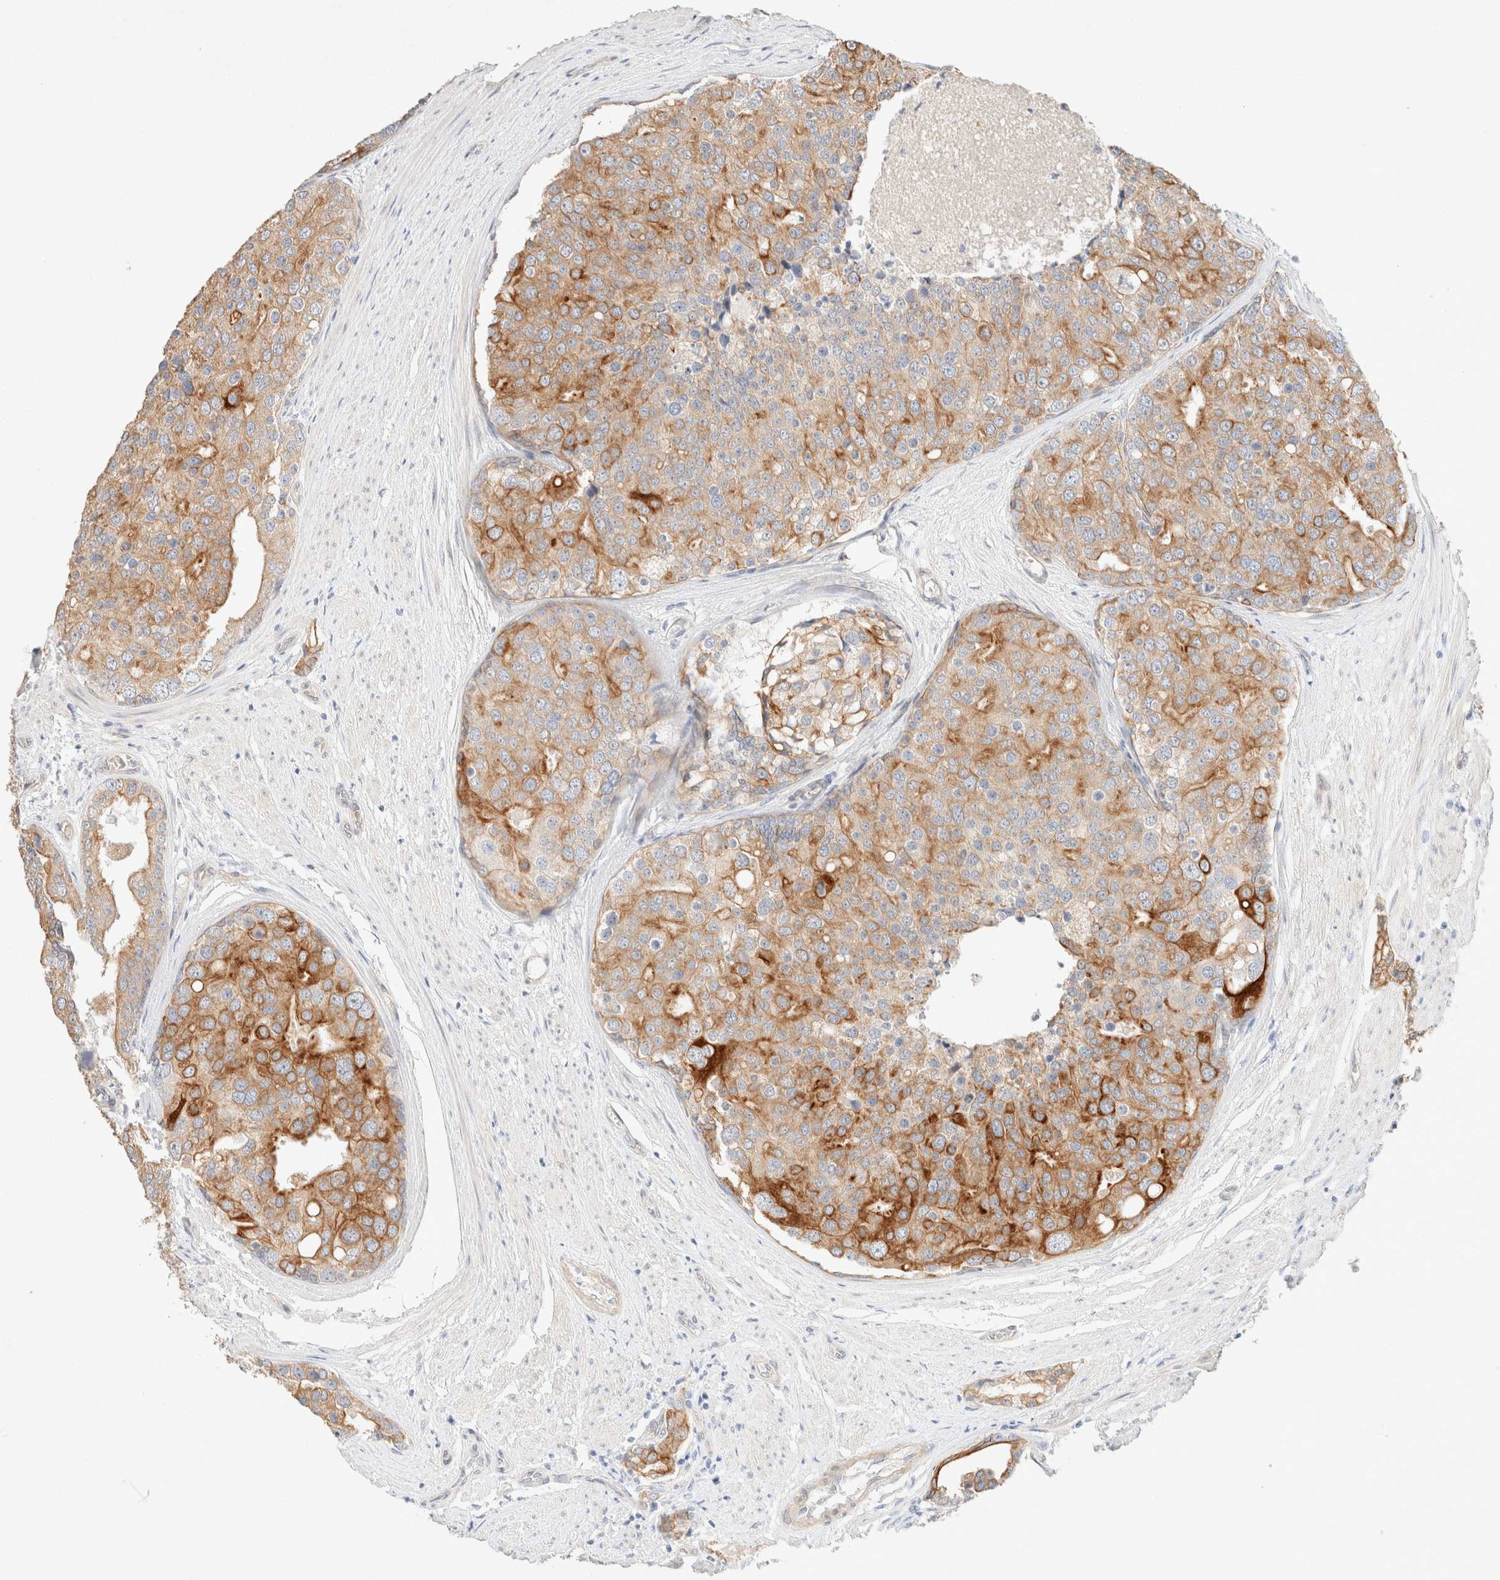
{"staining": {"intensity": "strong", "quantity": "25%-75%", "location": "cytoplasmic/membranous"}, "tissue": "prostate cancer", "cell_type": "Tumor cells", "image_type": "cancer", "snomed": [{"axis": "morphology", "description": "Adenocarcinoma, High grade"}, {"axis": "topography", "description": "Prostate"}], "caption": "Approximately 25%-75% of tumor cells in human high-grade adenocarcinoma (prostate) demonstrate strong cytoplasmic/membranous protein expression as visualized by brown immunohistochemical staining.", "gene": "CSNK1E", "patient": {"sex": "male", "age": 50}}